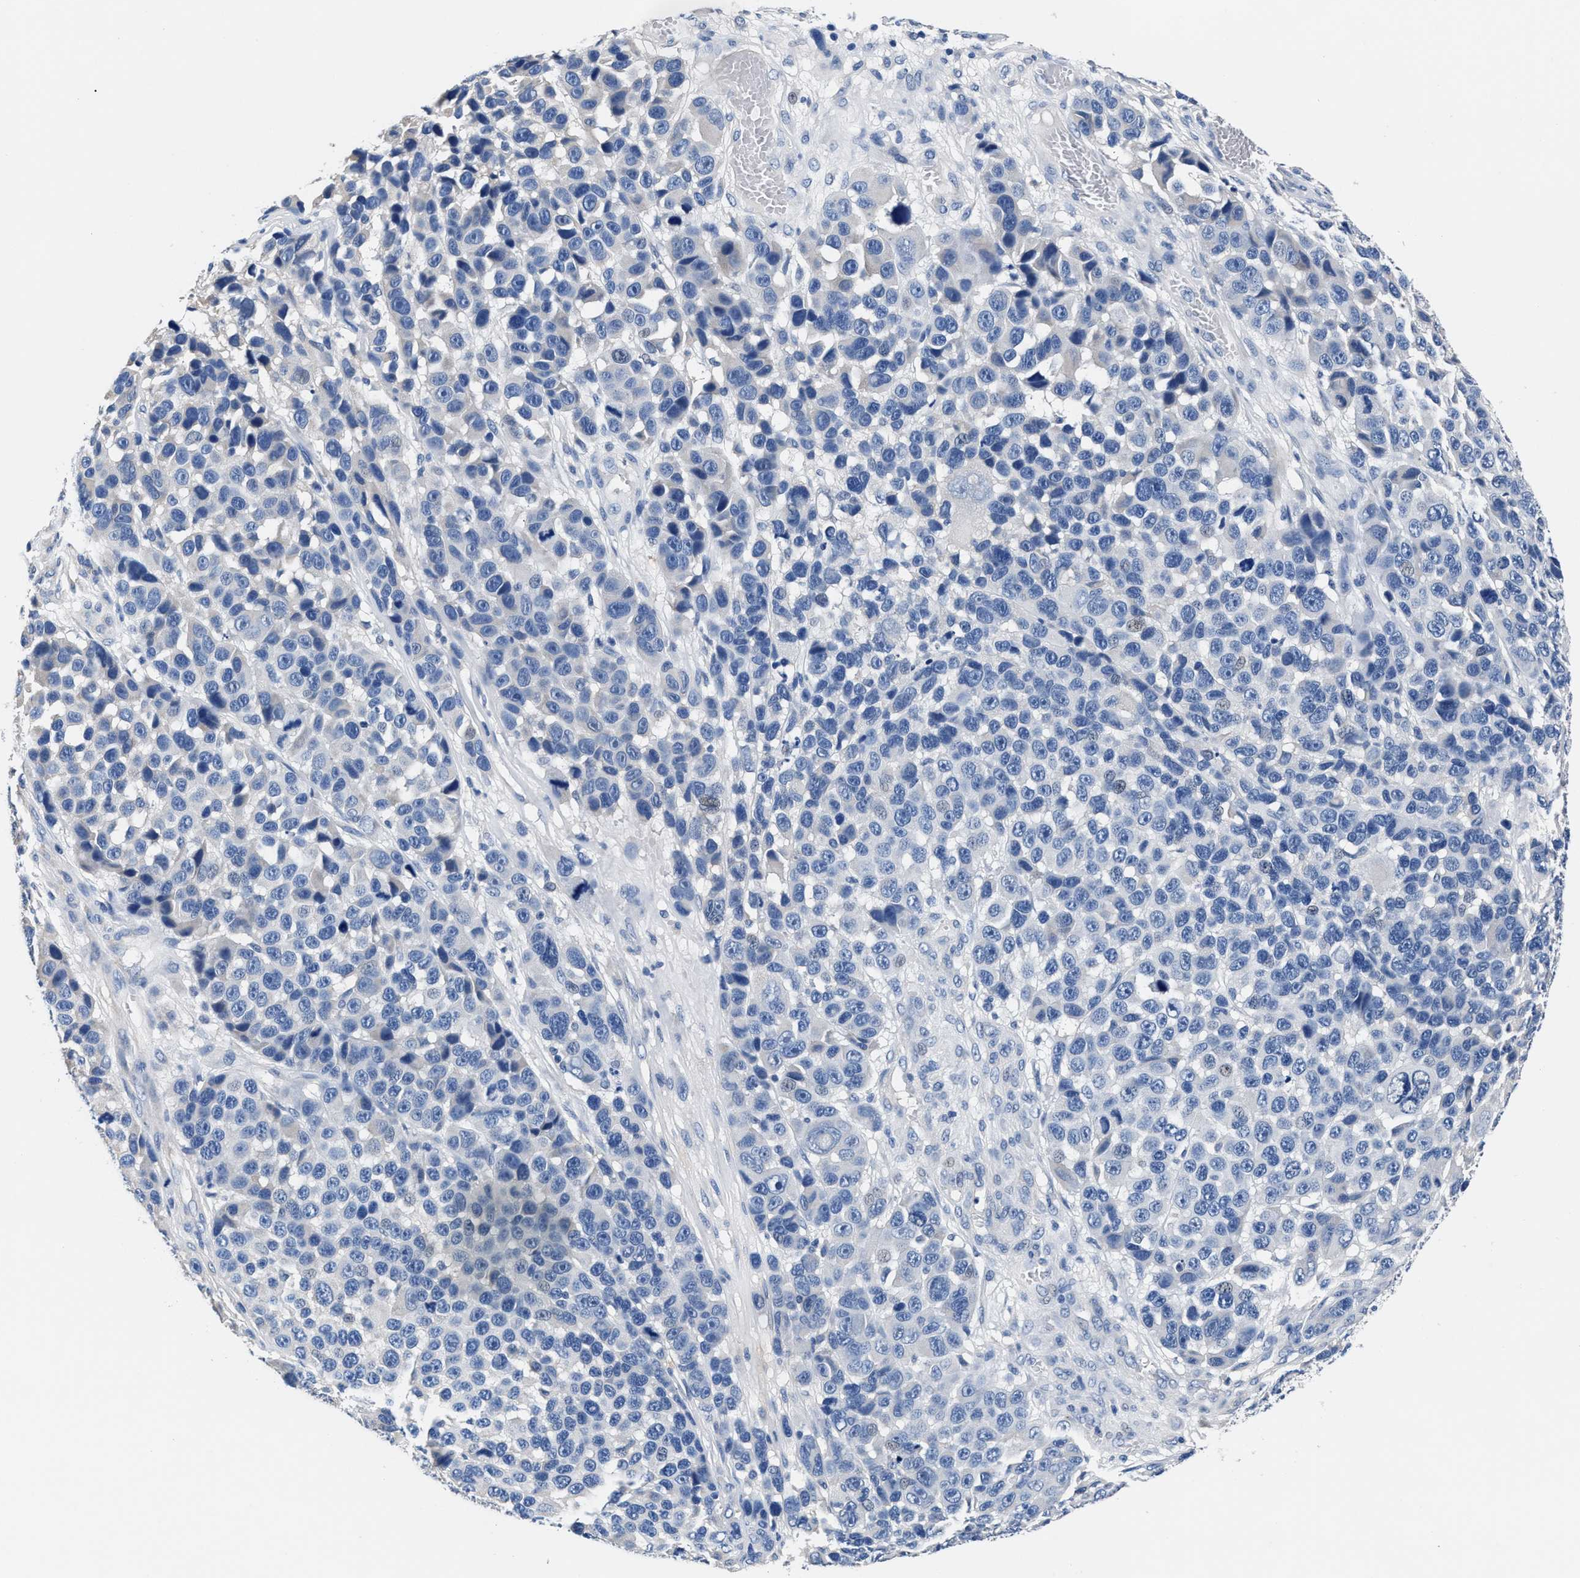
{"staining": {"intensity": "negative", "quantity": "none", "location": "none"}, "tissue": "melanoma", "cell_type": "Tumor cells", "image_type": "cancer", "snomed": [{"axis": "morphology", "description": "Malignant melanoma, NOS"}, {"axis": "topography", "description": "Skin"}], "caption": "A micrograph of malignant melanoma stained for a protein exhibits no brown staining in tumor cells.", "gene": "GSTM1", "patient": {"sex": "male", "age": 53}}